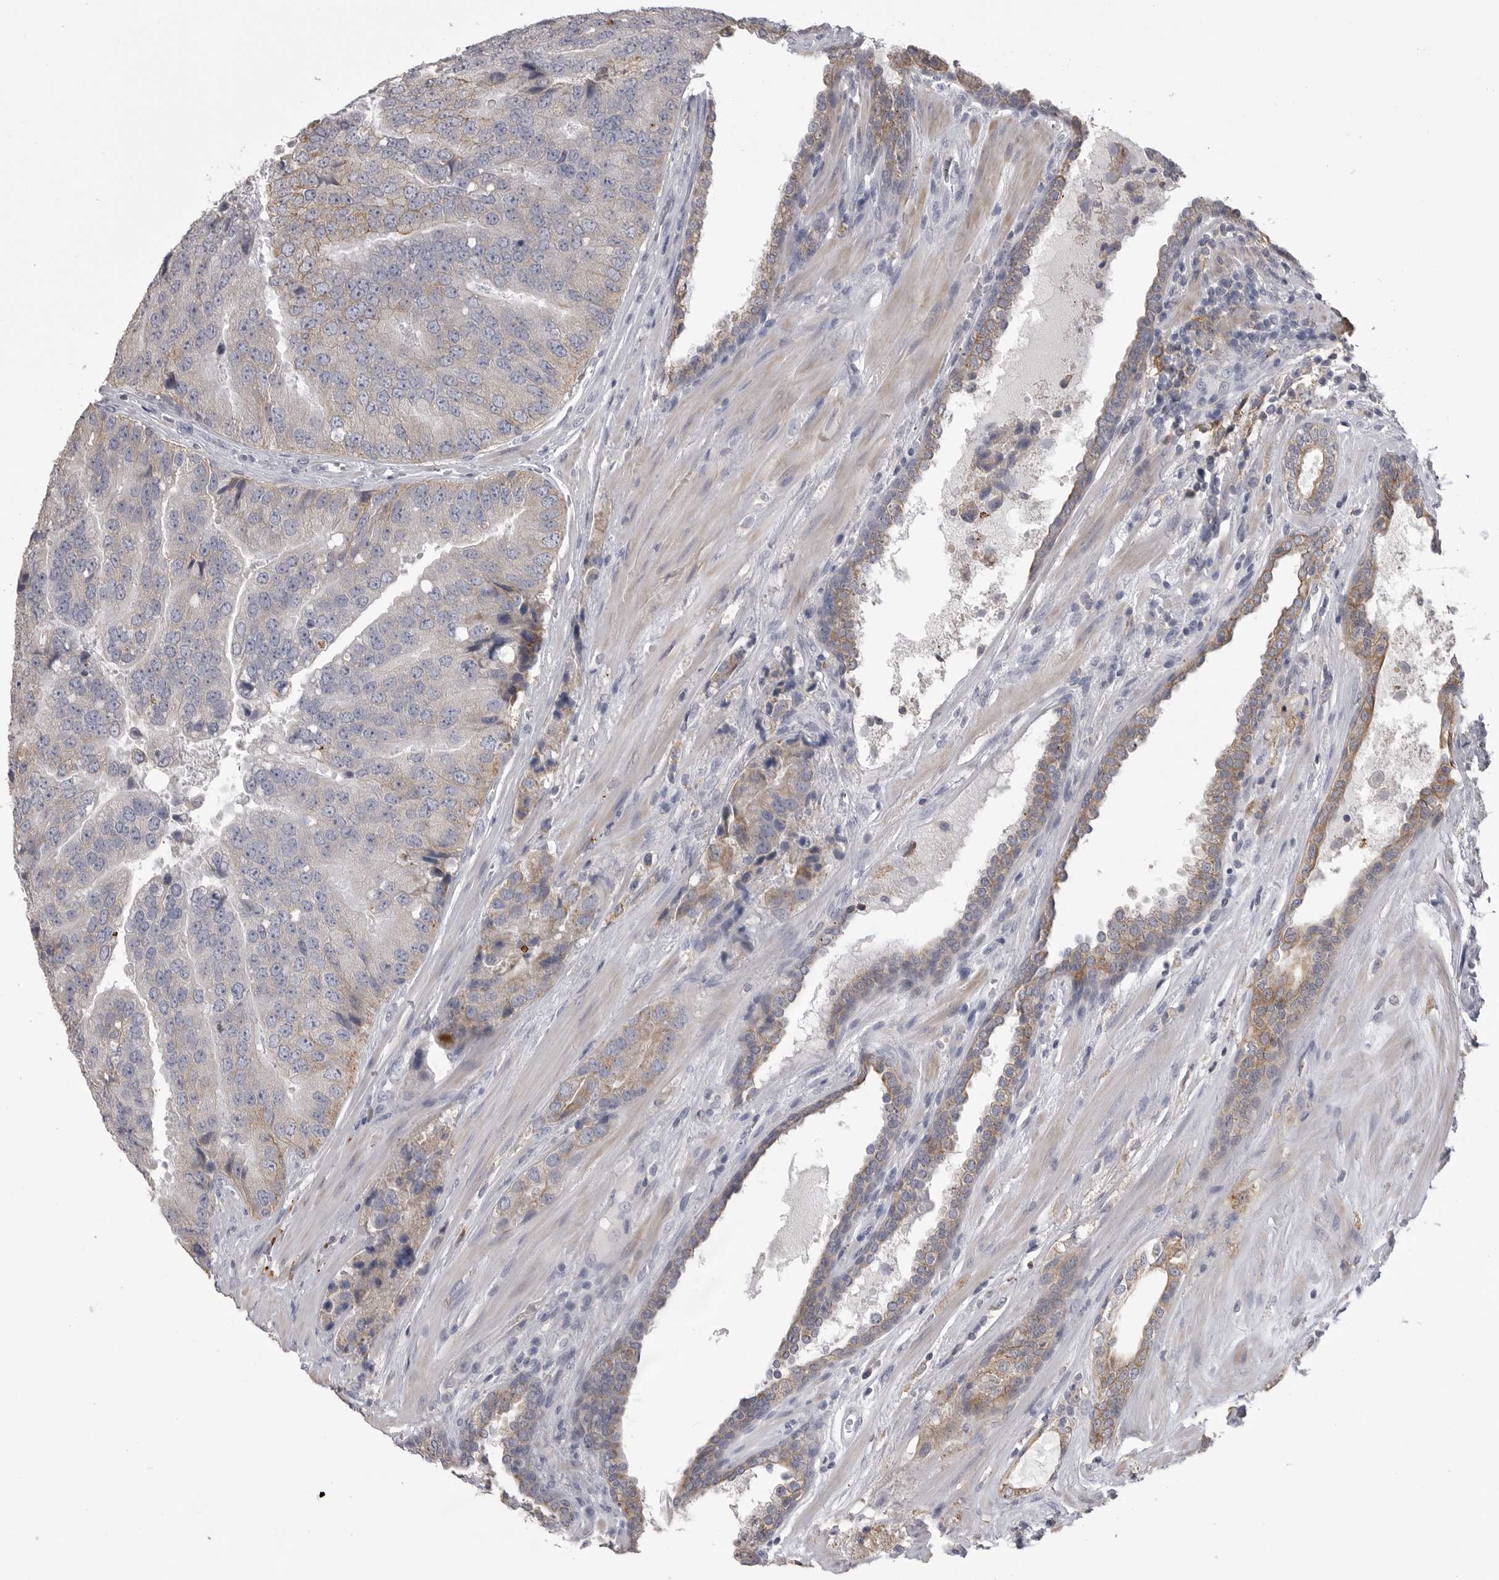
{"staining": {"intensity": "negative", "quantity": "none", "location": "none"}, "tissue": "prostate cancer", "cell_type": "Tumor cells", "image_type": "cancer", "snomed": [{"axis": "morphology", "description": "Adenocarcinoma, High grade"}, {"axis": "topography", "description": "Prostate"}], "caption": "A micrograph of prostate cancer stained for a protein demonstrates no brown staining in tumor cells.", "gene": "CMTM6", "patient": {"sex": "male", "age": 70}}